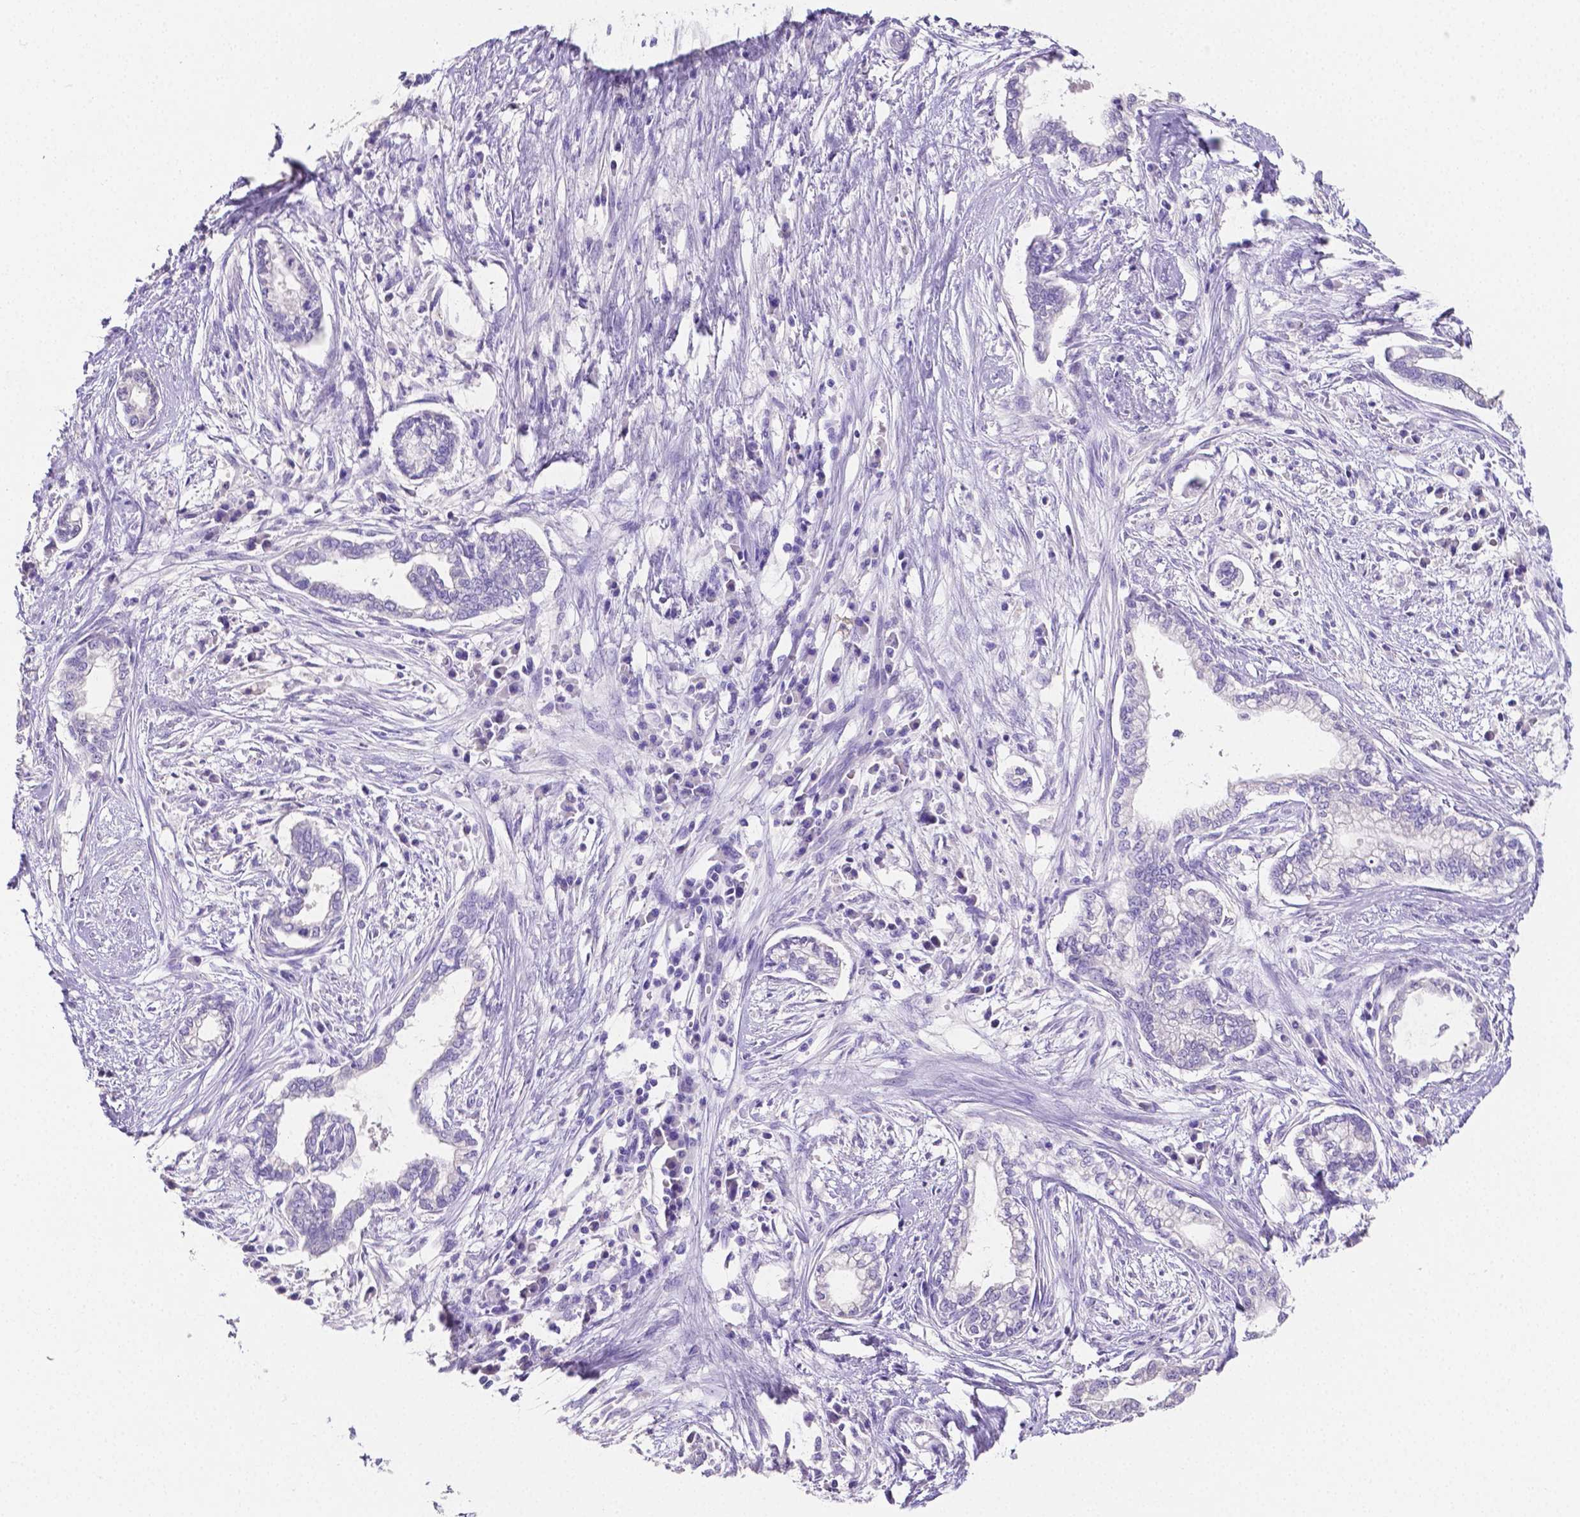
{"staining": {"intensity": "negative", "quantity": "none", "location": "none"}, "tissue": "cervical cancer", "cell_type": "Tumor cells", "image_type": "cancer", "snomed": [{"axis": "morphology", "description": "Adenocarcinoma, NOS"}, {"axis": "topography", "description": "Cervix"}], "caption": "High power microscopy photomicrograph of an immunohistochemistry (IHC) micrograph of cervical cancer, revealing no significant positivity in tumor cells.", "gene": "SLC22A2", "patient": {"sex": "female", "age": 62}}